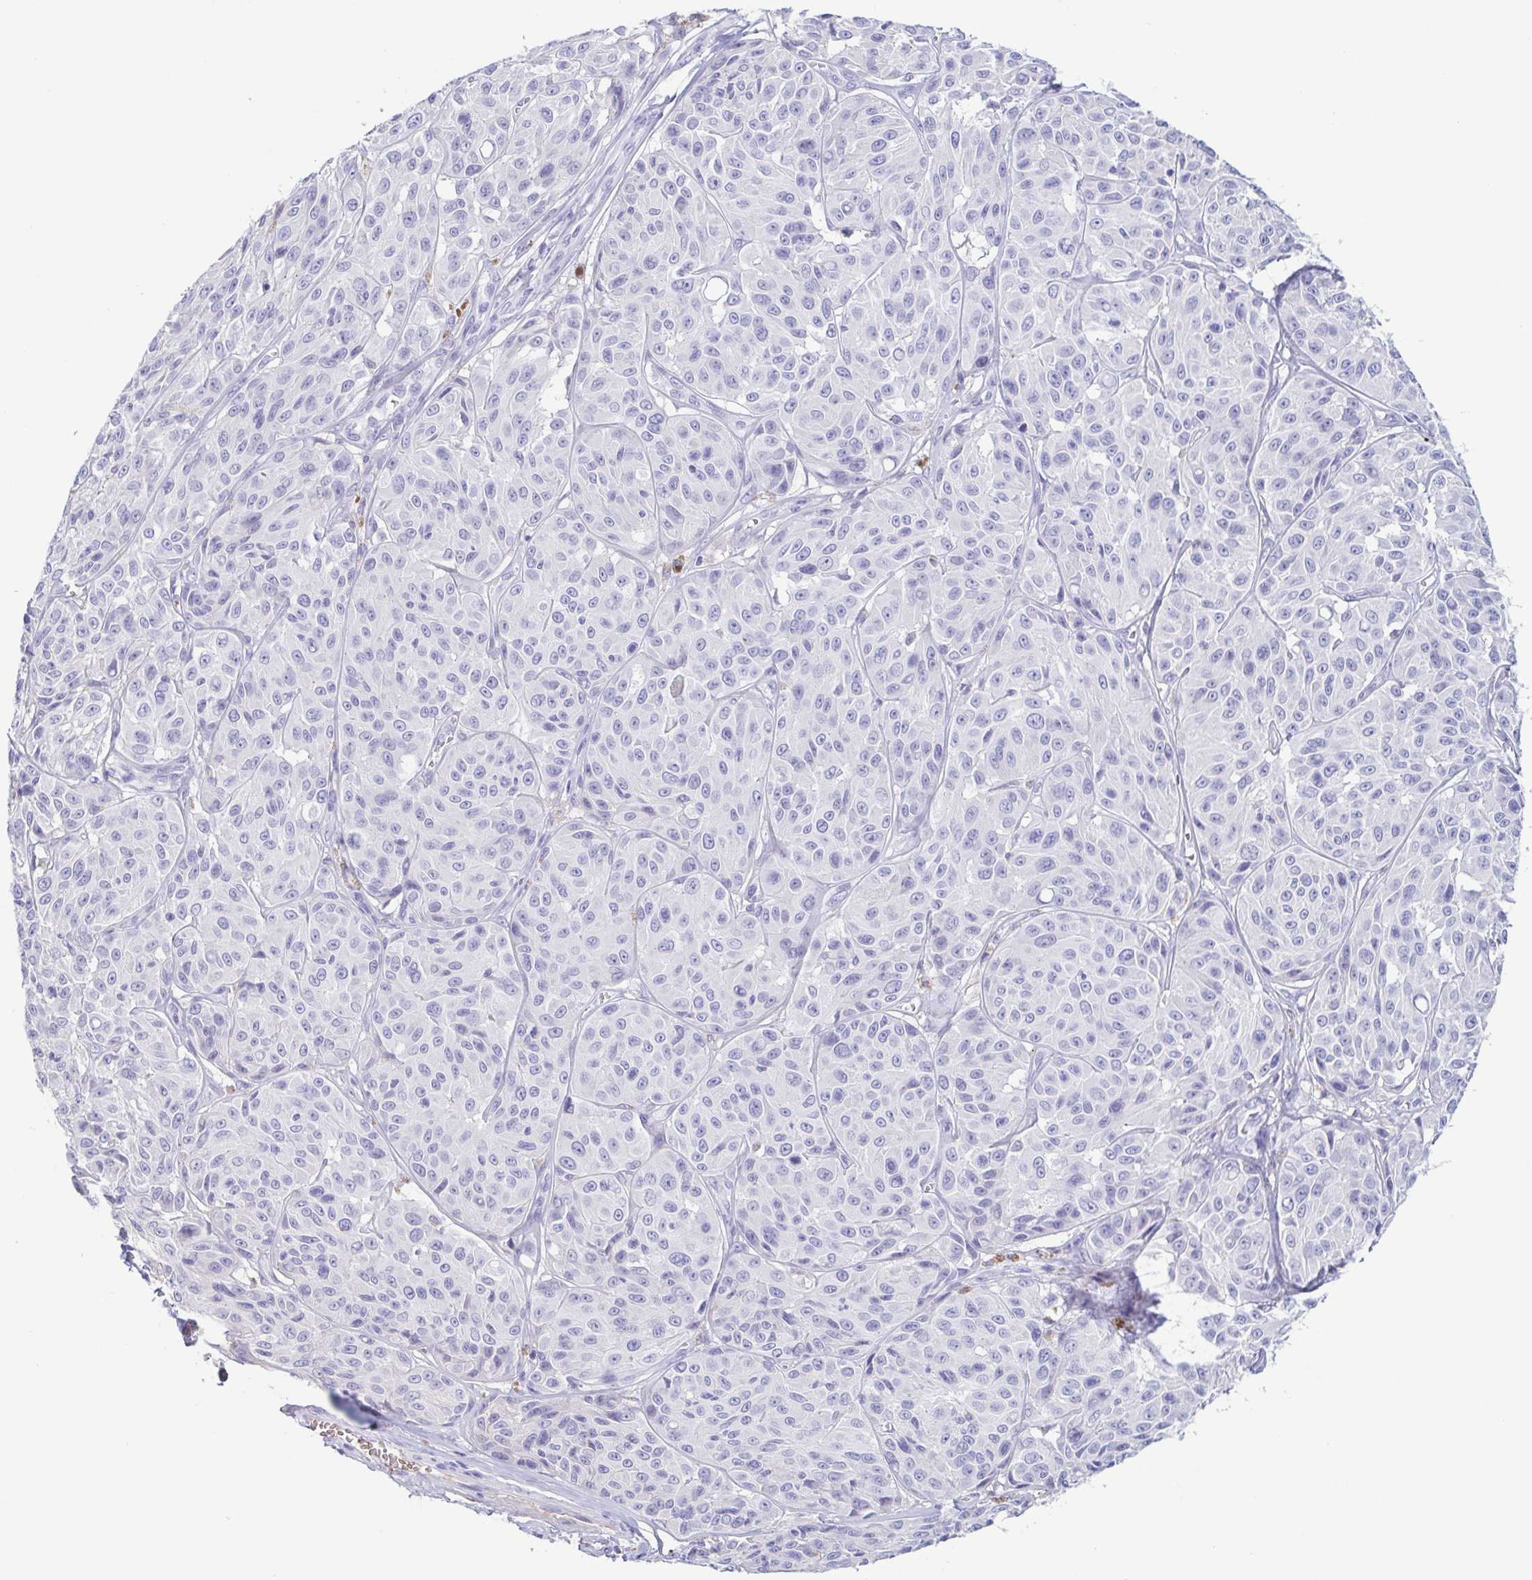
{"staining": {"intensity": "negative", "quantity": "none", "location": "none"}, "tissue": "melanoma", "cell_type": "Tumor cells", "image_type": "cancer", "snomed": [{"axis": "morphology", "description": "Malignant melanoma, NOS"}, {"axis": "topography", "description": "Skin"}], "caption": "Immunohistochemistry (IHC) of human malignant melanoma displays no staining in tumor cells.", "gene": "TREH", "patient": {"sex": "male", "age": 91}}